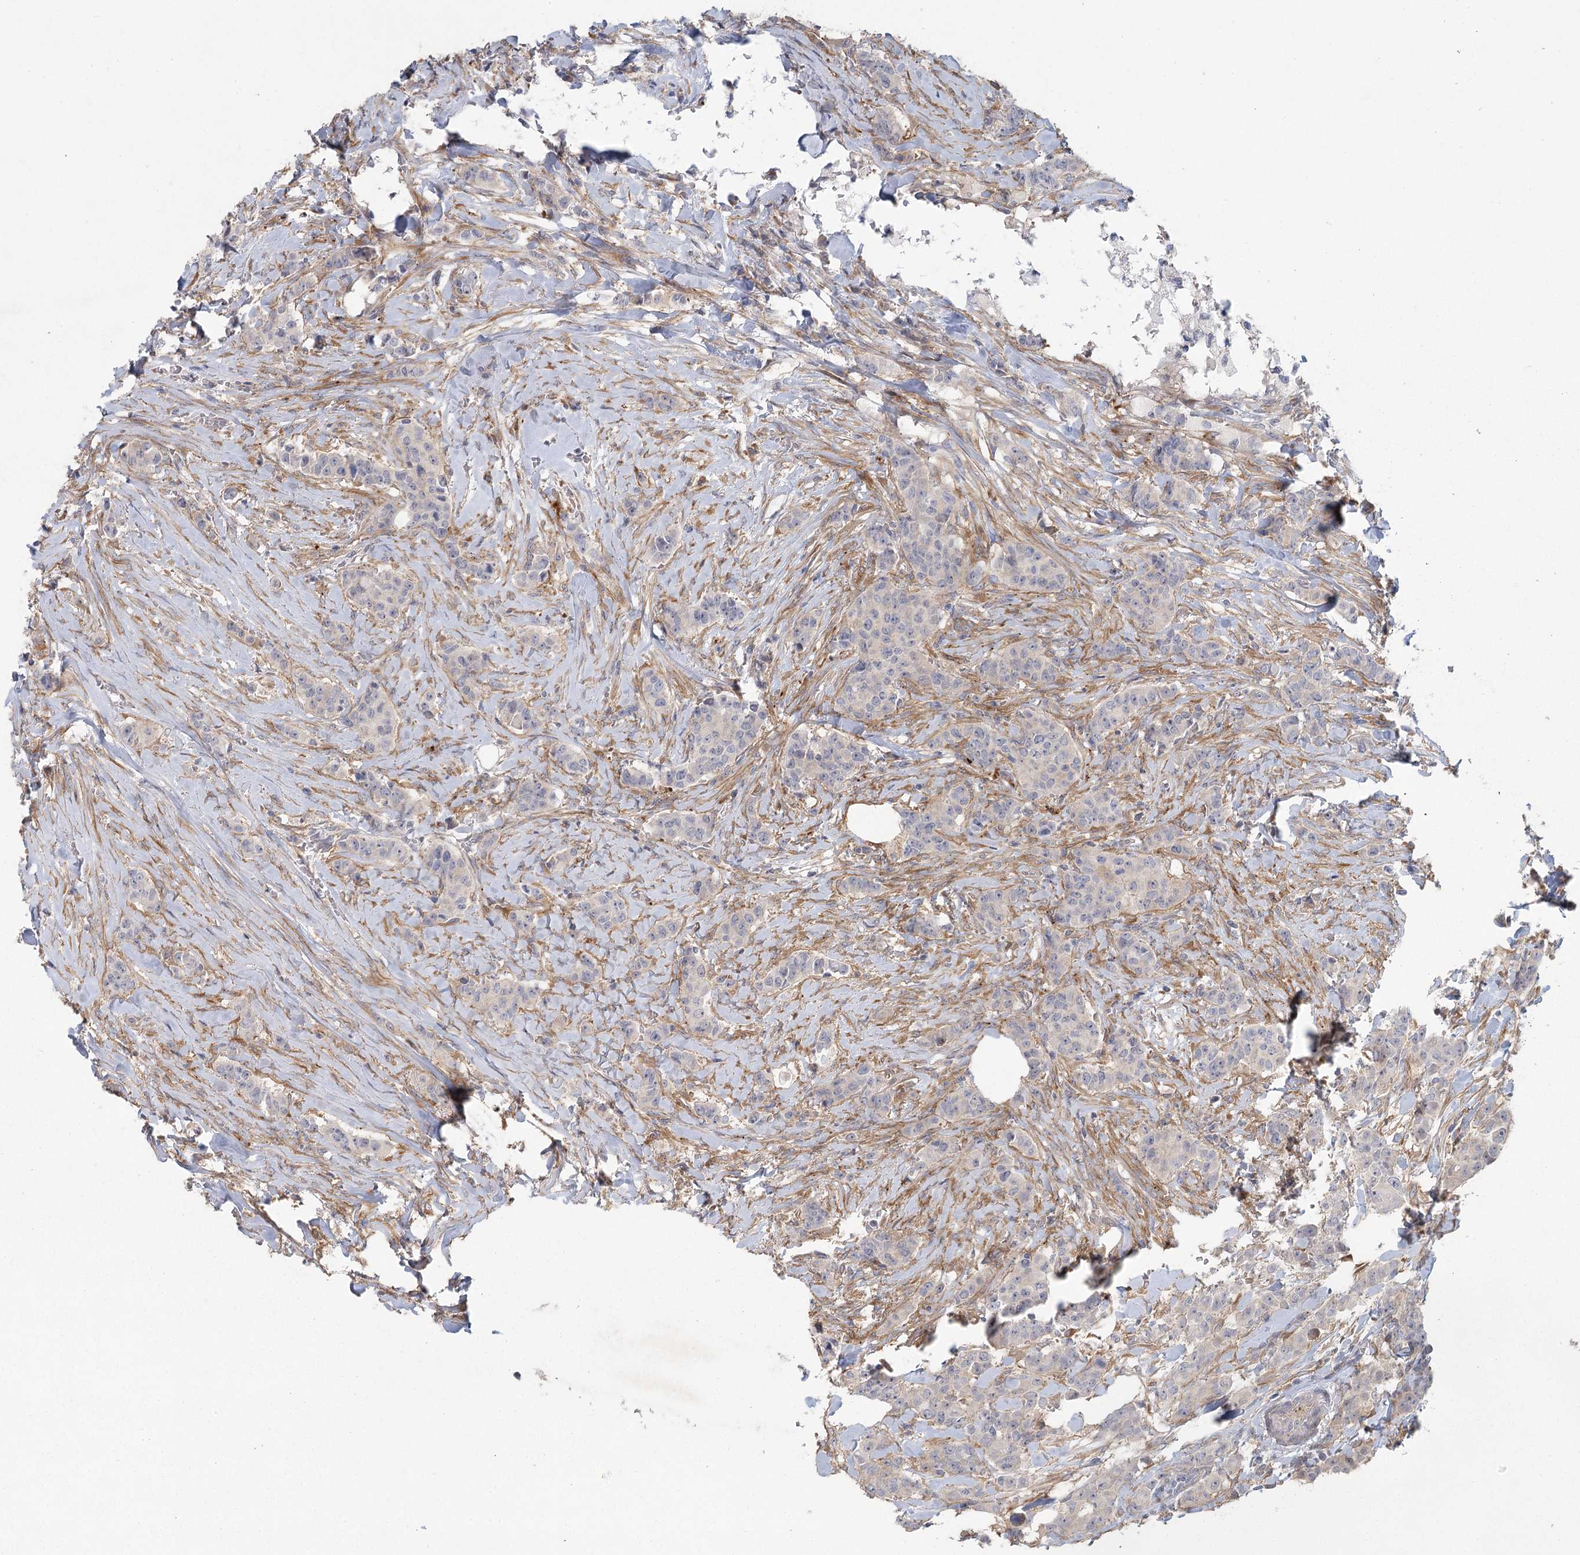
{"staining": {"intensity": "negative", "quantity": "none", "location": "none"}, "tissue": "breast cancer", "cell_type": "Tumor cells", "image_type": "cancer", "snomed": [{"axis": "morphology", "description": "Duct carcinoma"}, {"axis": "topography", "description": "Breast"}], "caption": "Immunohistochemistry (IHC) of invasive ductal carcinoma (breast) shows no staining in tumor cells.", "gene": "FAM110C", "patient": {"sex": "female", "age": 40}}